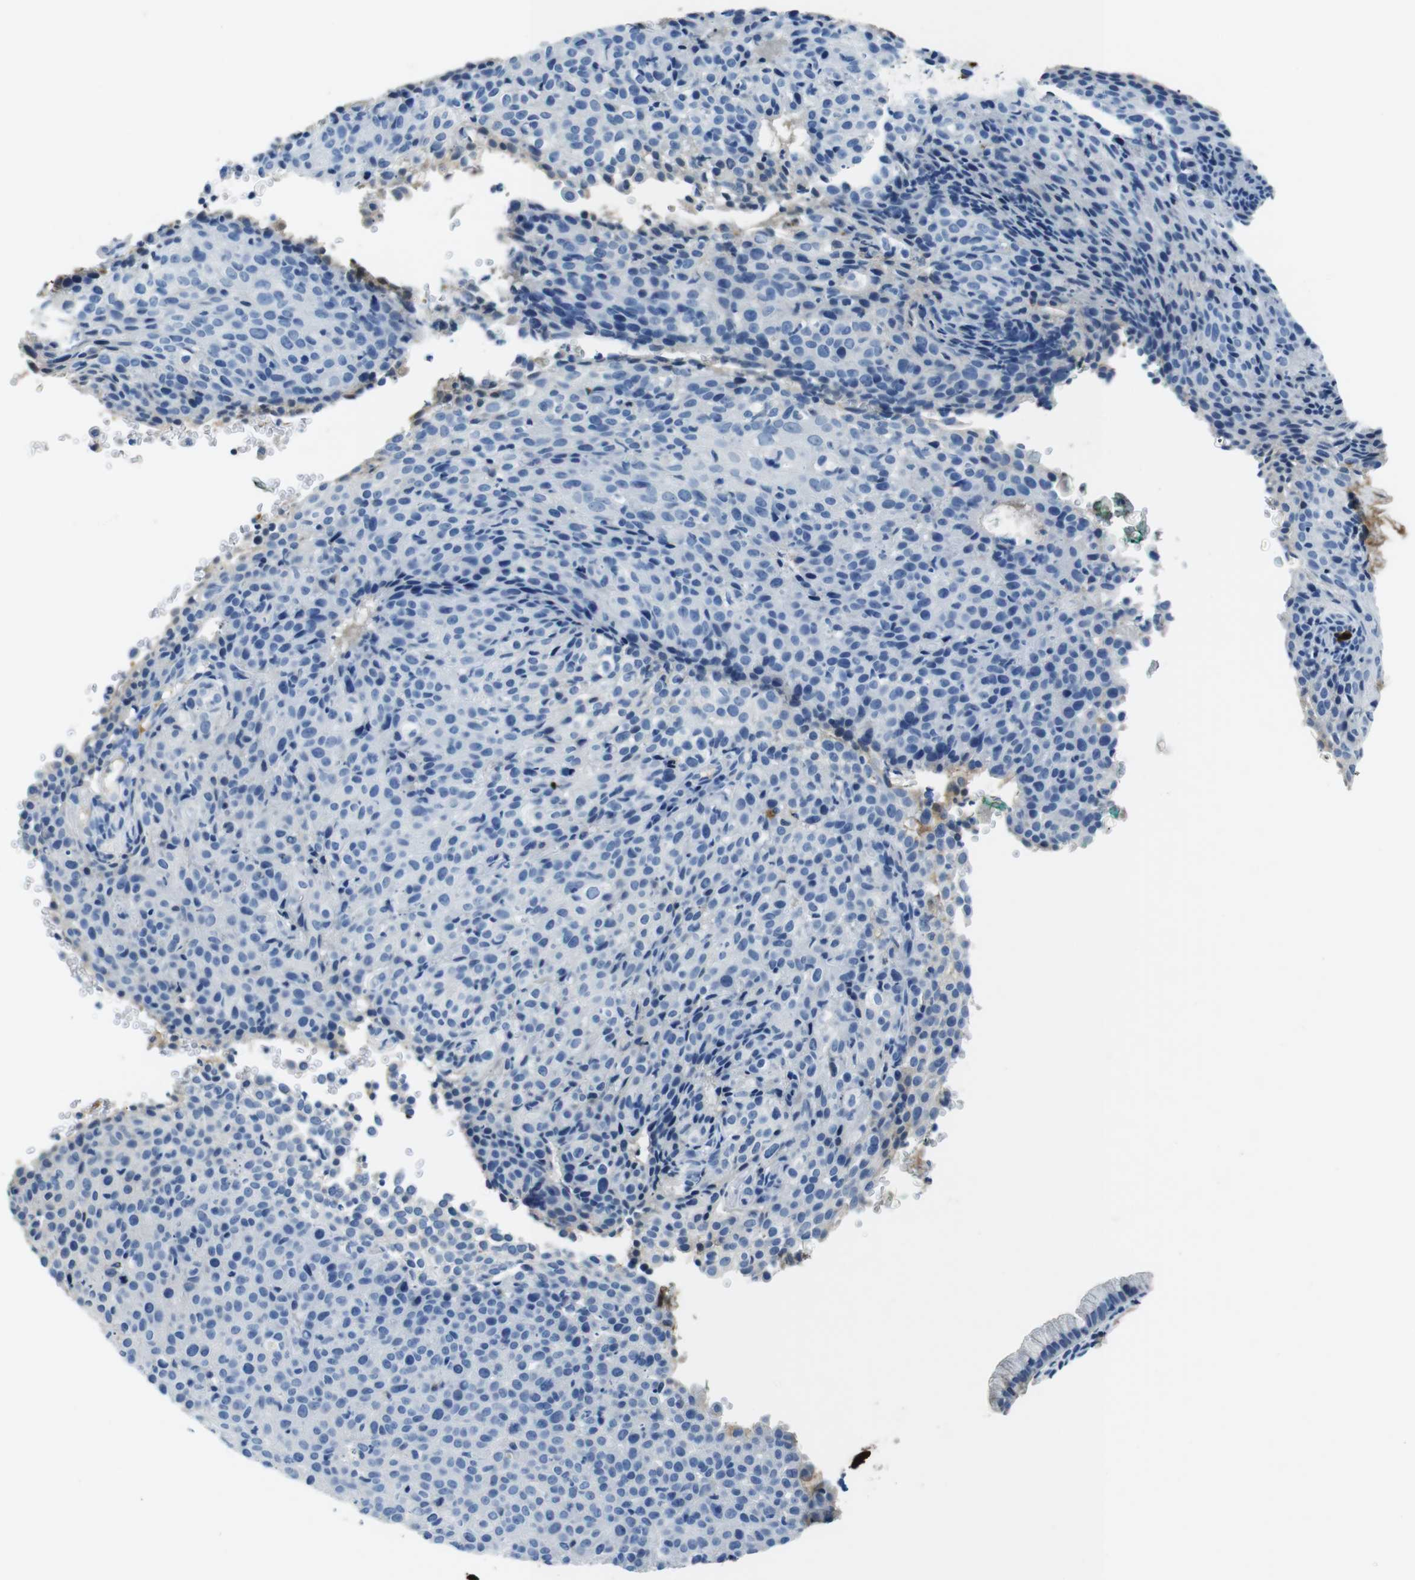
{"staining": {"intensity": "negative", "quantity": "none", "location": "none"}, "tissue": "cervical cancer", "cell_type": "Tumor cells", "image_type": "cancer", "snomed": [{"axis": "morphology", "description": "Squamous cell carcinoma, NOS"}, {"axis": "topography", "description": "Cervix"}], "caption": "There is no significant positivity in tumor cells of squamous cell carcinoma (cervical).", "gene": "IGKC", "patient": {"sex": "female", "age": 38}}